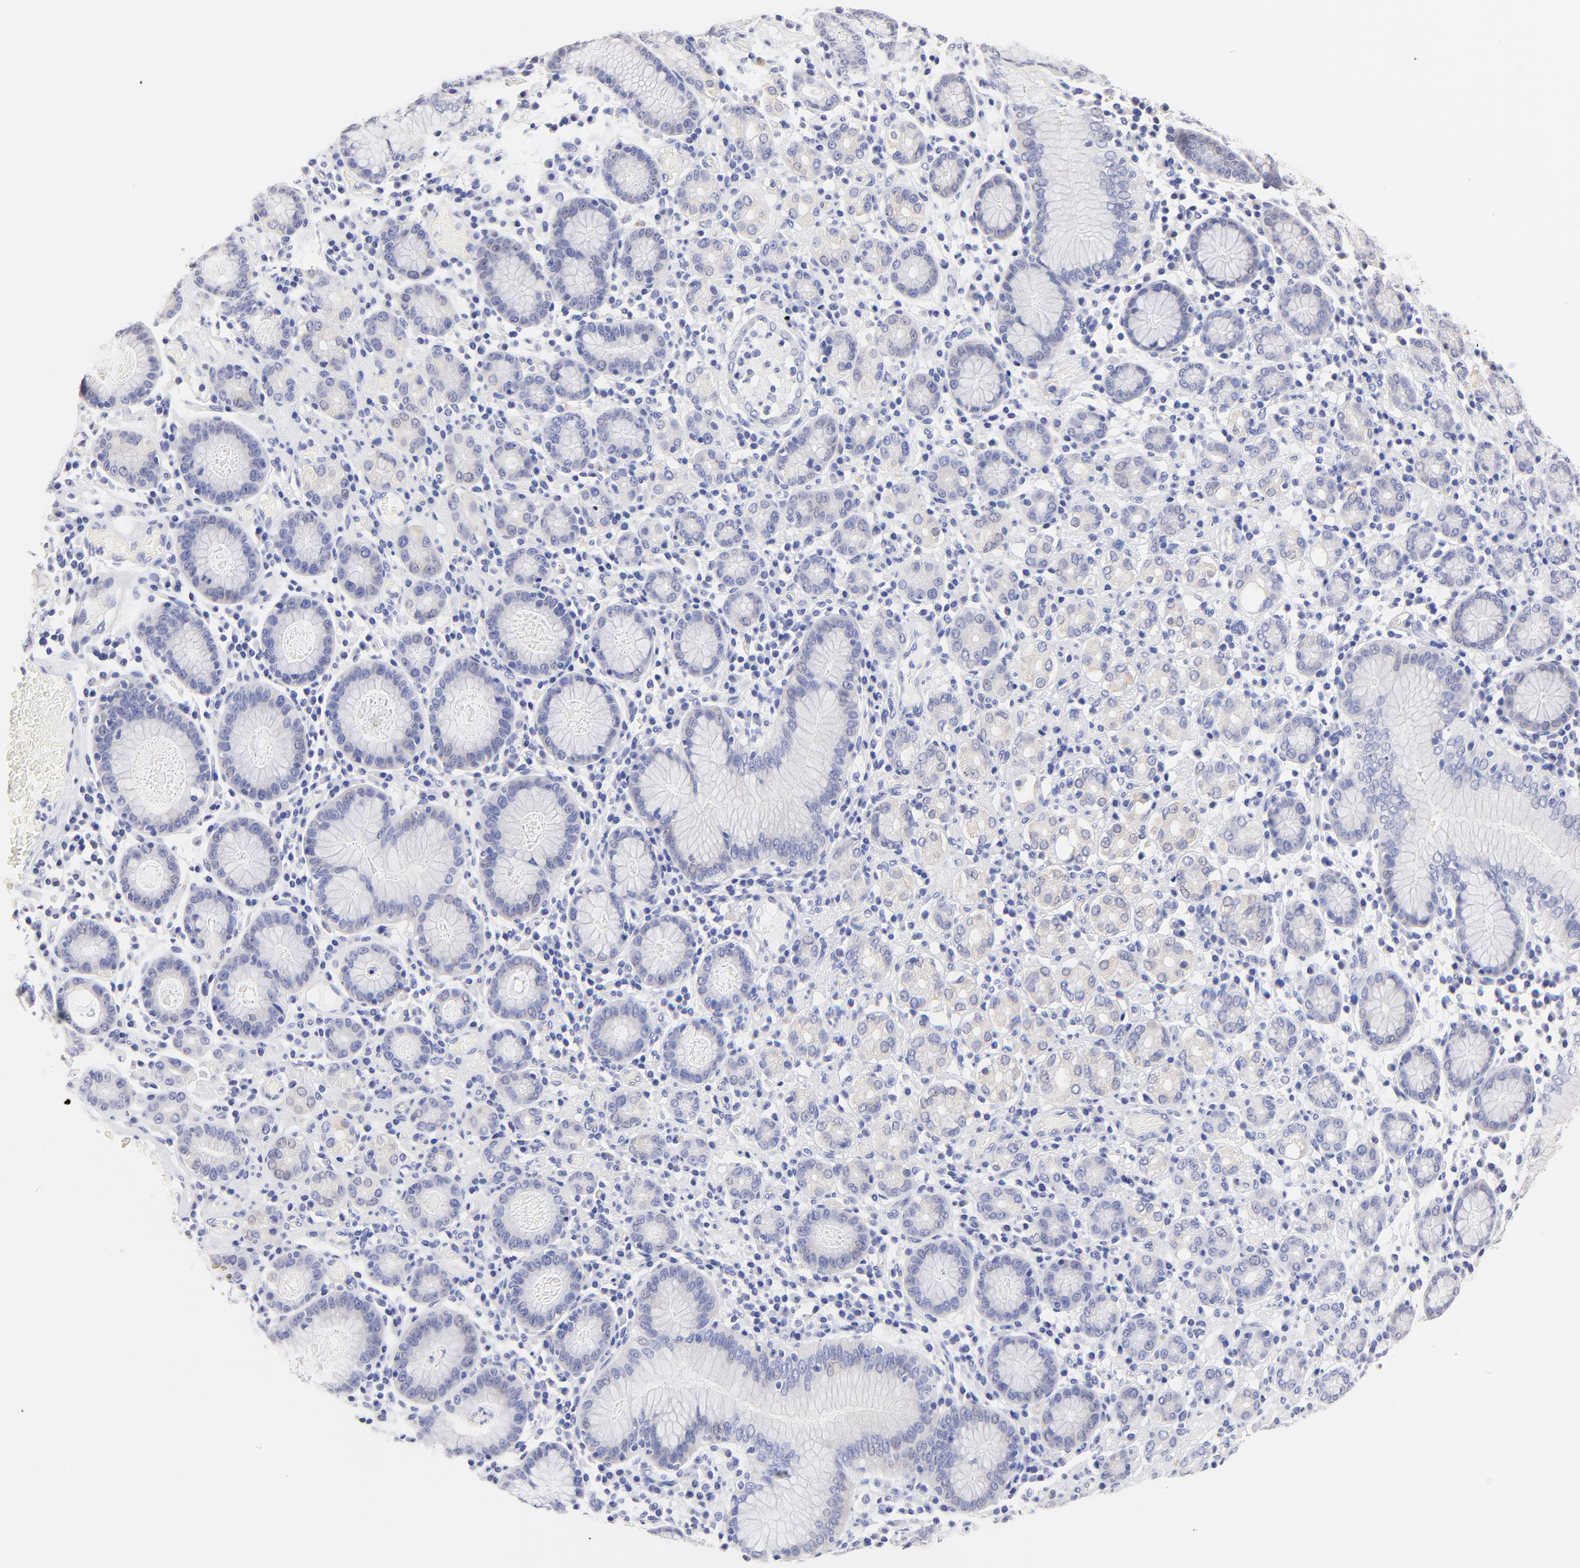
{"staining": {"intensity": "negative", "quantity": "none", "location": "none"}, "tissue": "stomach cancer", "cell_type": "Tumor cells", "image_type": "cancer", "snomed": [{"axis": "morphology", "description": "Adenocarcinoma, NOS"}, {"axis": "topography", "description": "Stomach, lower"}], "caption": "The immunohistochemistry (IHC) image has no significant positivity in tumor cells of stomach cancer (adenocarcinoma) tissue.", "gene": "CFAP57", "patient": {"sex": "male", "age": 88}}